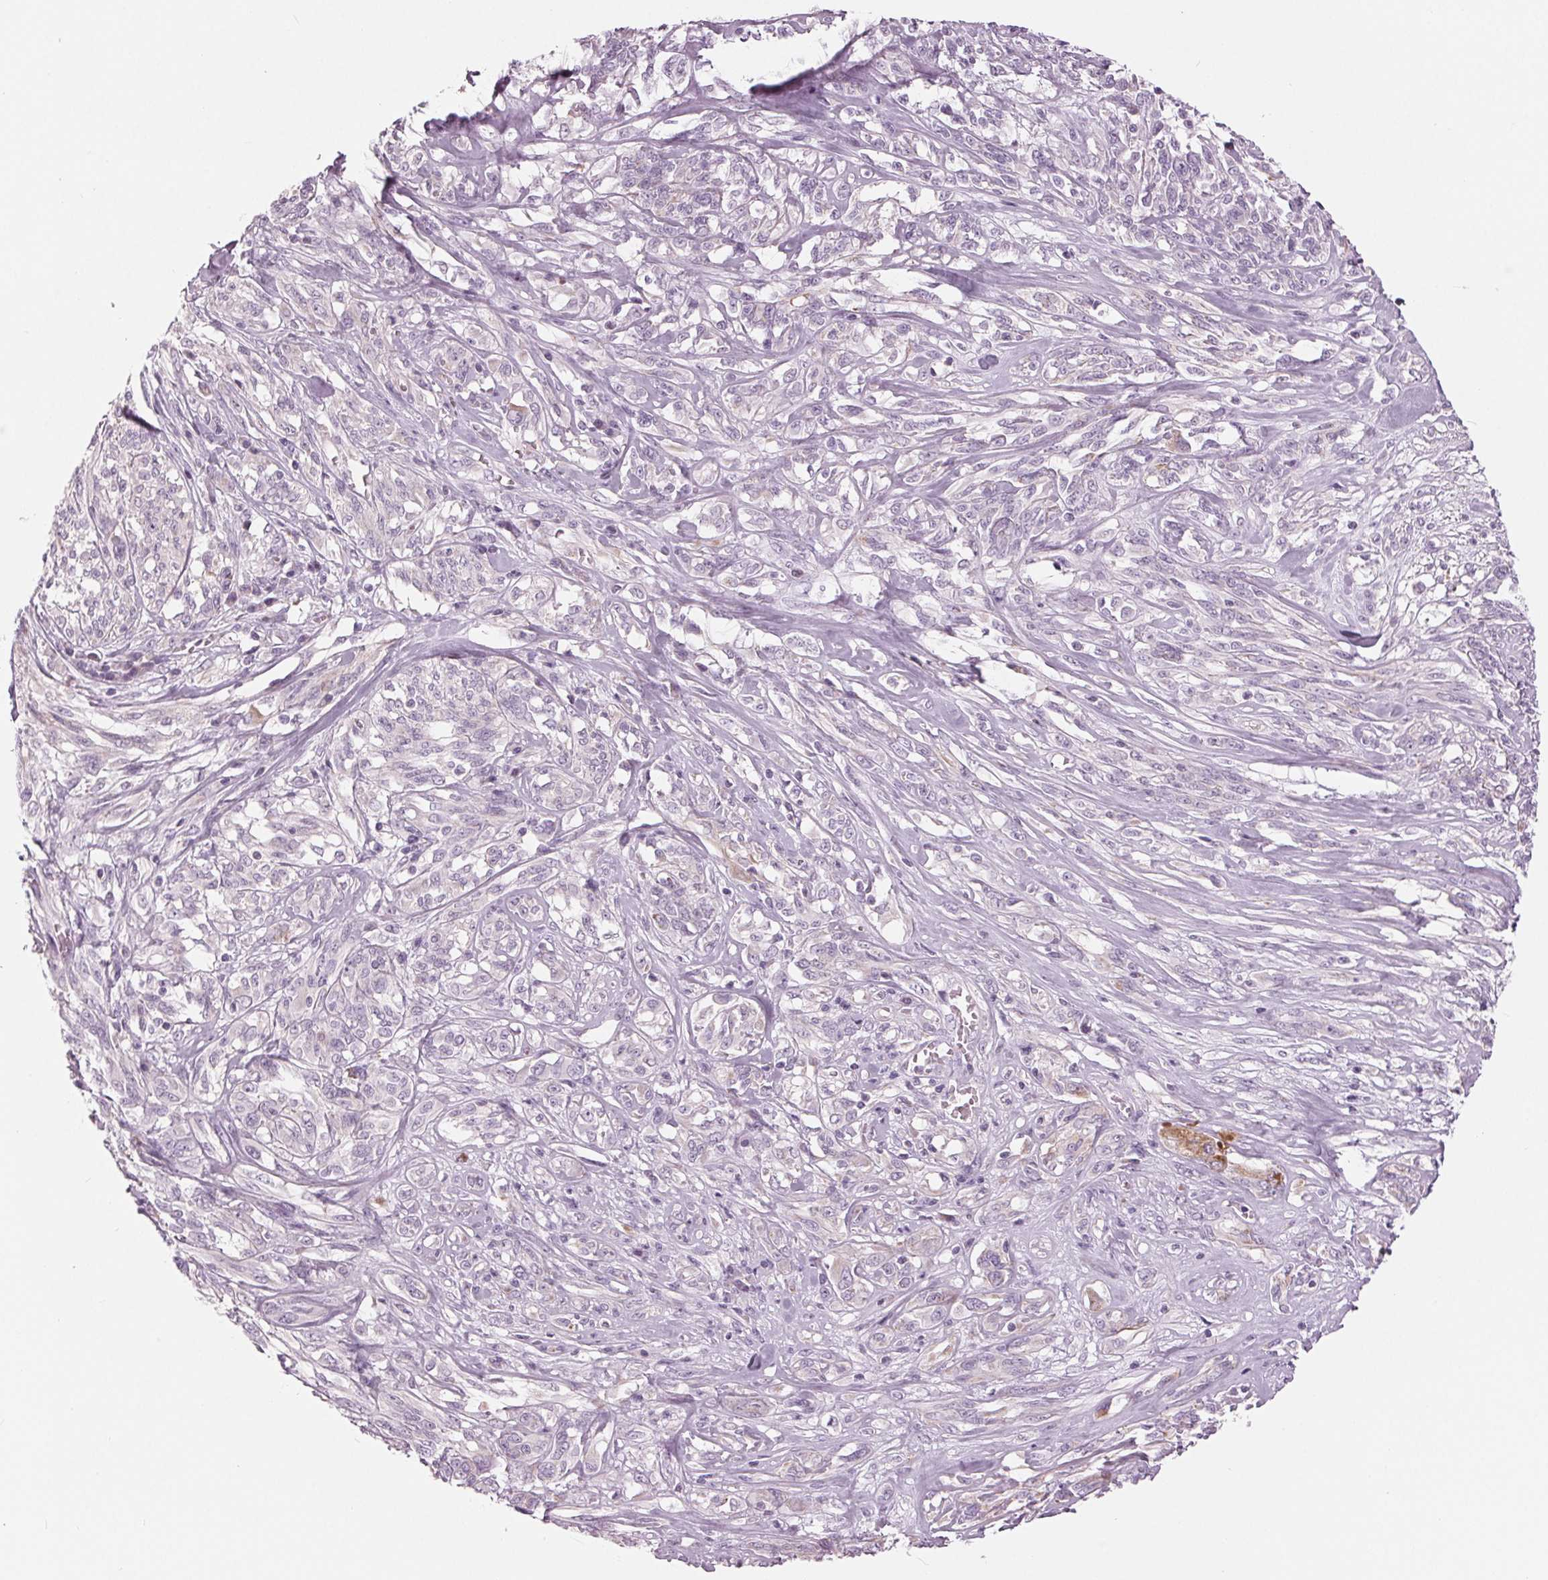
{"staining": {"intensity": "negative", "quantity": "none", "location": "none"}, "tissue": "melanoma", "cell_type": "Tumor cells", "image_type": "cancer", "snomed": [{"axis": "morphology", "description": "Malignant melanoma, NOS"}, {"axis": "topography", "description": "Skin"}], "caption": "The immunohistochemistry (IHC) image has no significant staining in tumor cells of melanoma tissue.", "gene": "SAMD4A", "patient": {"sex": "female", "age": 91}}